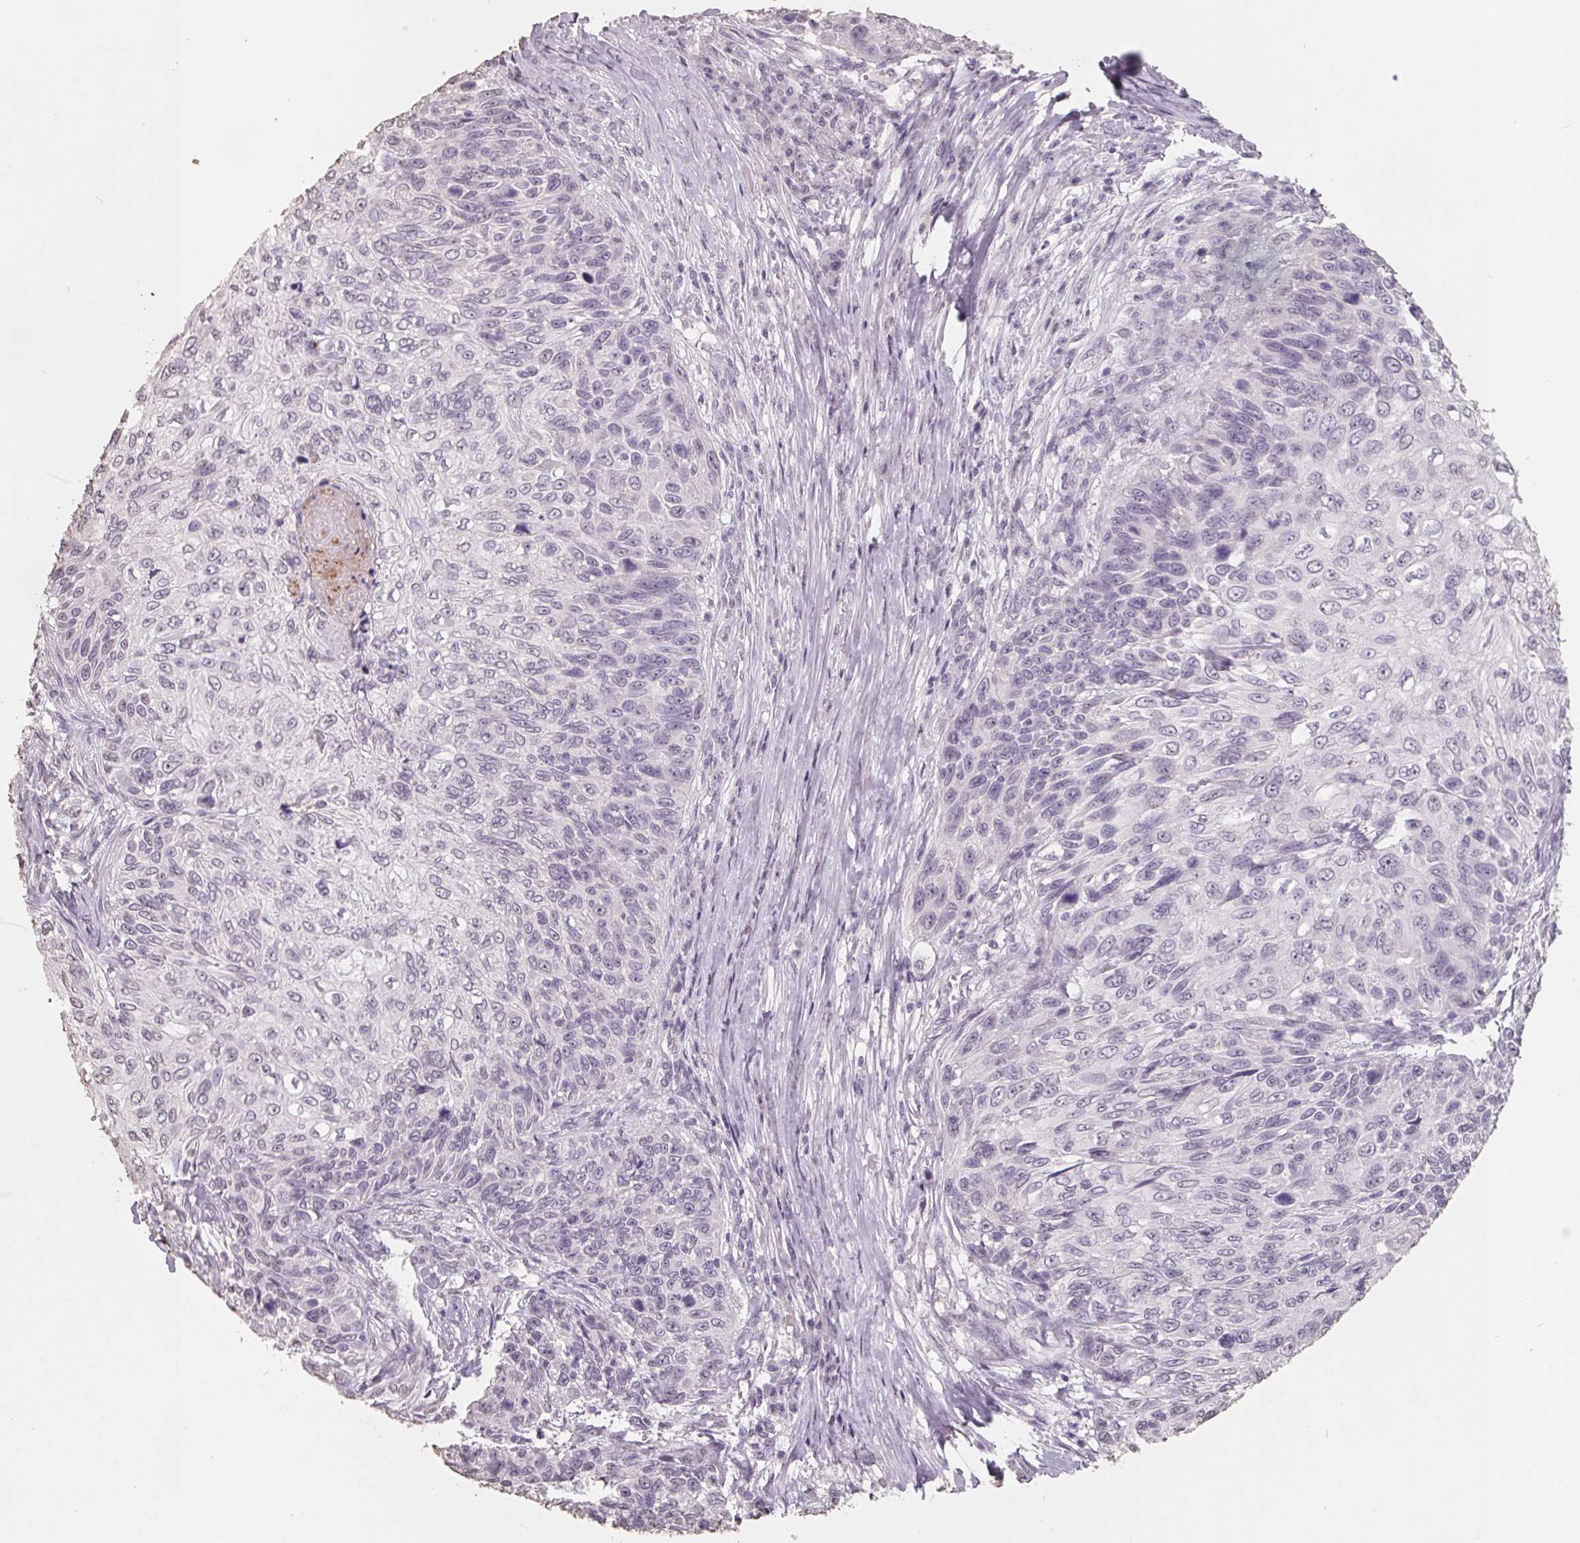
{"staining": {"intensity": "negative", "quantity": "none", "location": "none"}, "tissue": "skin cancer", "cell_type": "Tumor cells", "image_type": "cancer", "snomed": [{"axis": "morphology", "description": "Squamous cell carcinoma, NOS"}, {"axis": "topography", "description": "Skin"}], "caption": "High power microscopy histopathology image of an immunohistochemistry (IHC) histopathology image of skin cancer, revealing no significant expression in tumor cells.", "gene": "FTCD", "patient": {"sex": "male", "age": 92}}